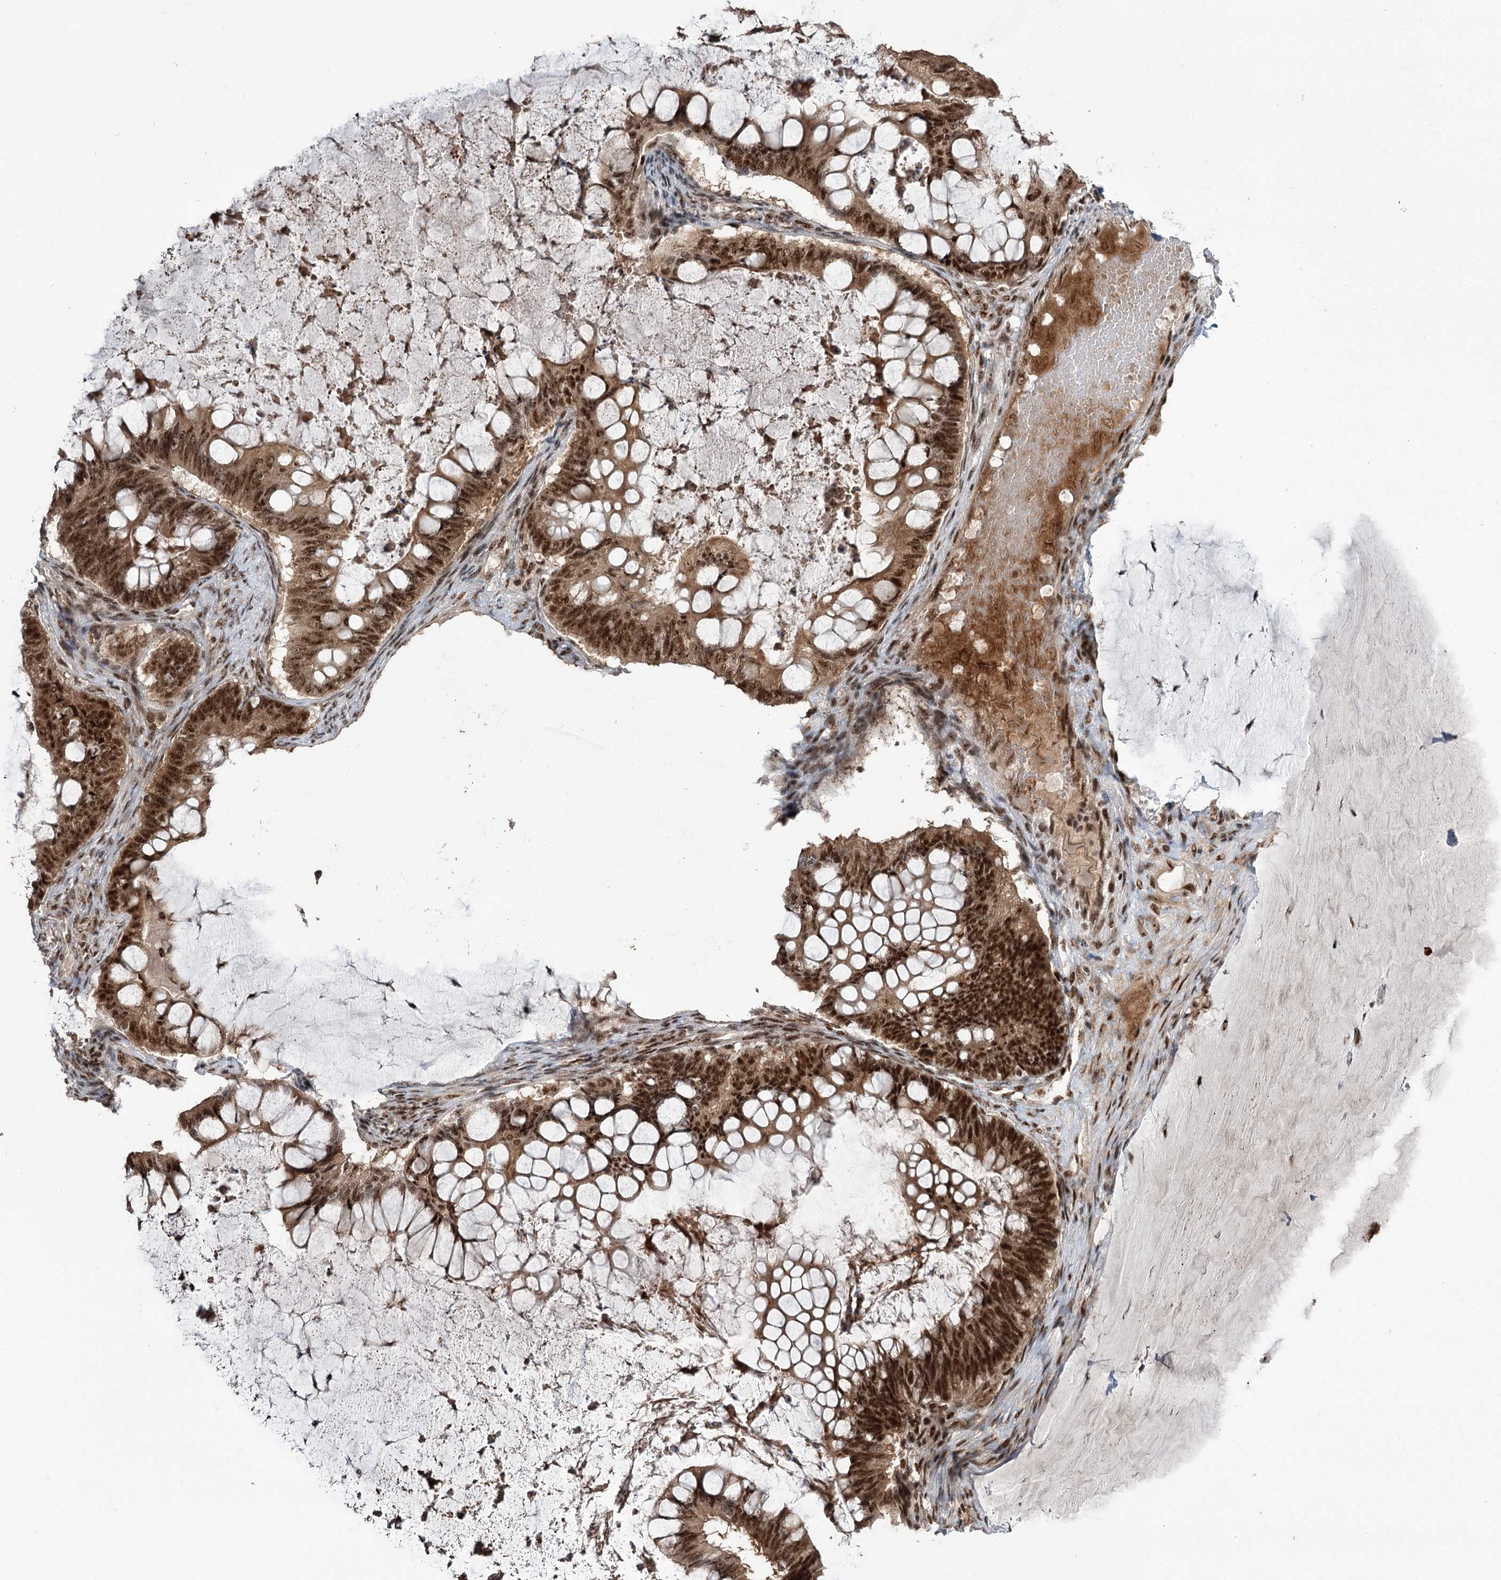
{"staining": {"intensity": "strong", "quantity": ">75%", "location": "cytoplasmic/membranous,nuclear"}, "tissue": "ovarian cancer", "cell_type": "Tumor cells", "image_type": "cancer", "snomed": [{"axis": "morphology", "description": "Cystadenocarcinoma, mucinous, NOS"}, {"axis": "topography", "description": "Ovary"}], "caption": "This photomicrograph shows immunohistochemistry (IHC) staining of human ovarian cancer (mucinous cystadenocarcinoma), with high strong cytoplasmic/membranous and nuclear positivity in about >75% of tumor cells.", "gene": "ERCC3", "patient": {"sex": "female", "age": 61}}